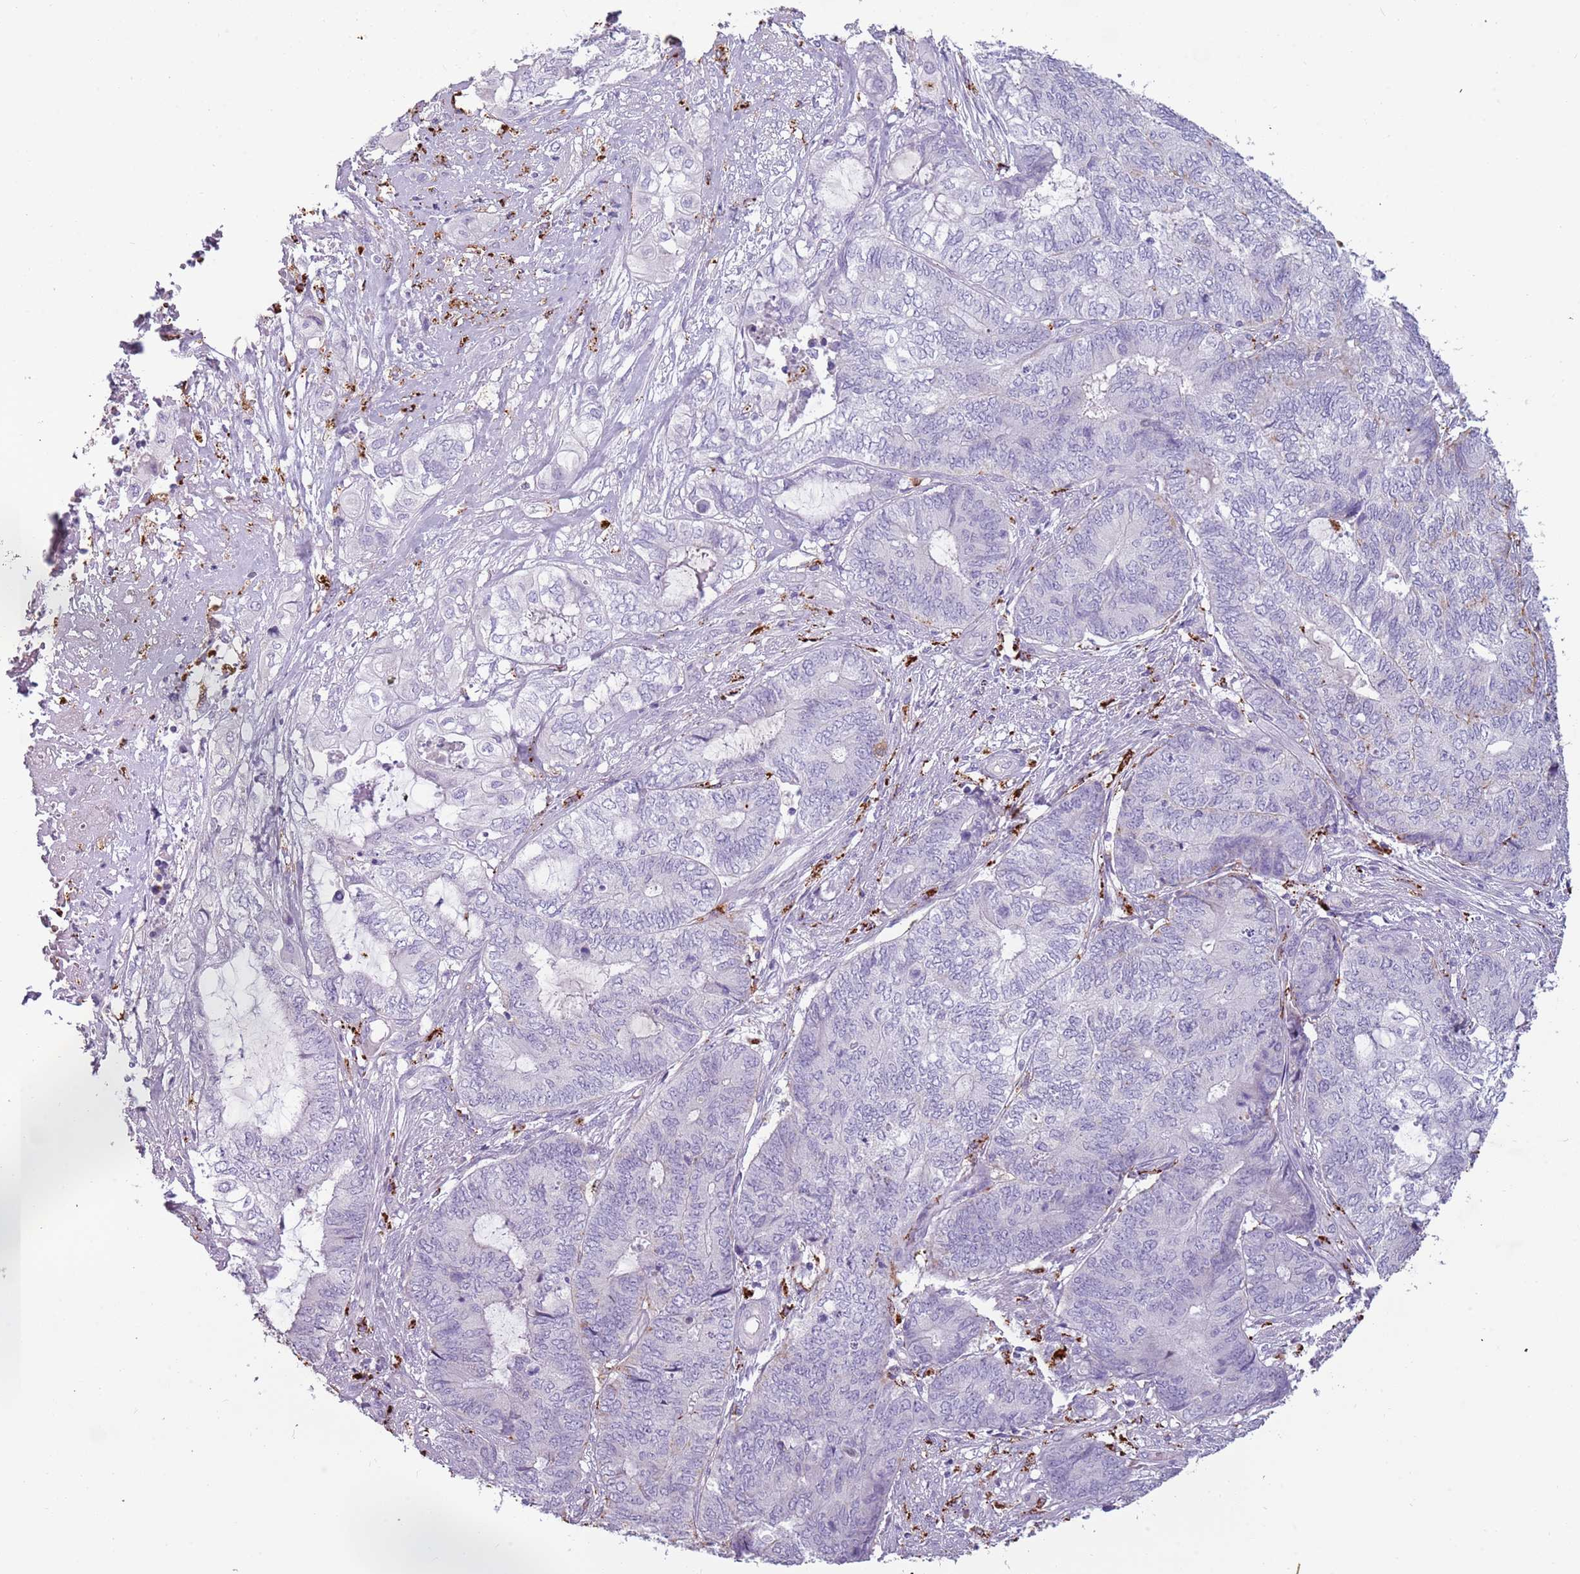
{"staining": {"intensity": "negative", "quantity": "none", "location": "none"}, "tissue": "endometrial cancer", "cell_type": "Tumor cells", "image_type": "cancer", "snomed": [{"axis": "morphology", "description": "Adenocarcinoma, NOS"}, {"axis": "topography", "description": "Uterus"}, {"axis": "topography", "description": "Endometrium"}], "caption": "This is an IHC micrograph of adenocarcinoma (endometrial). There is no staining in tumor cells.", "gene": "NWD2", "patient": {"sex": "female", "age": 70}}